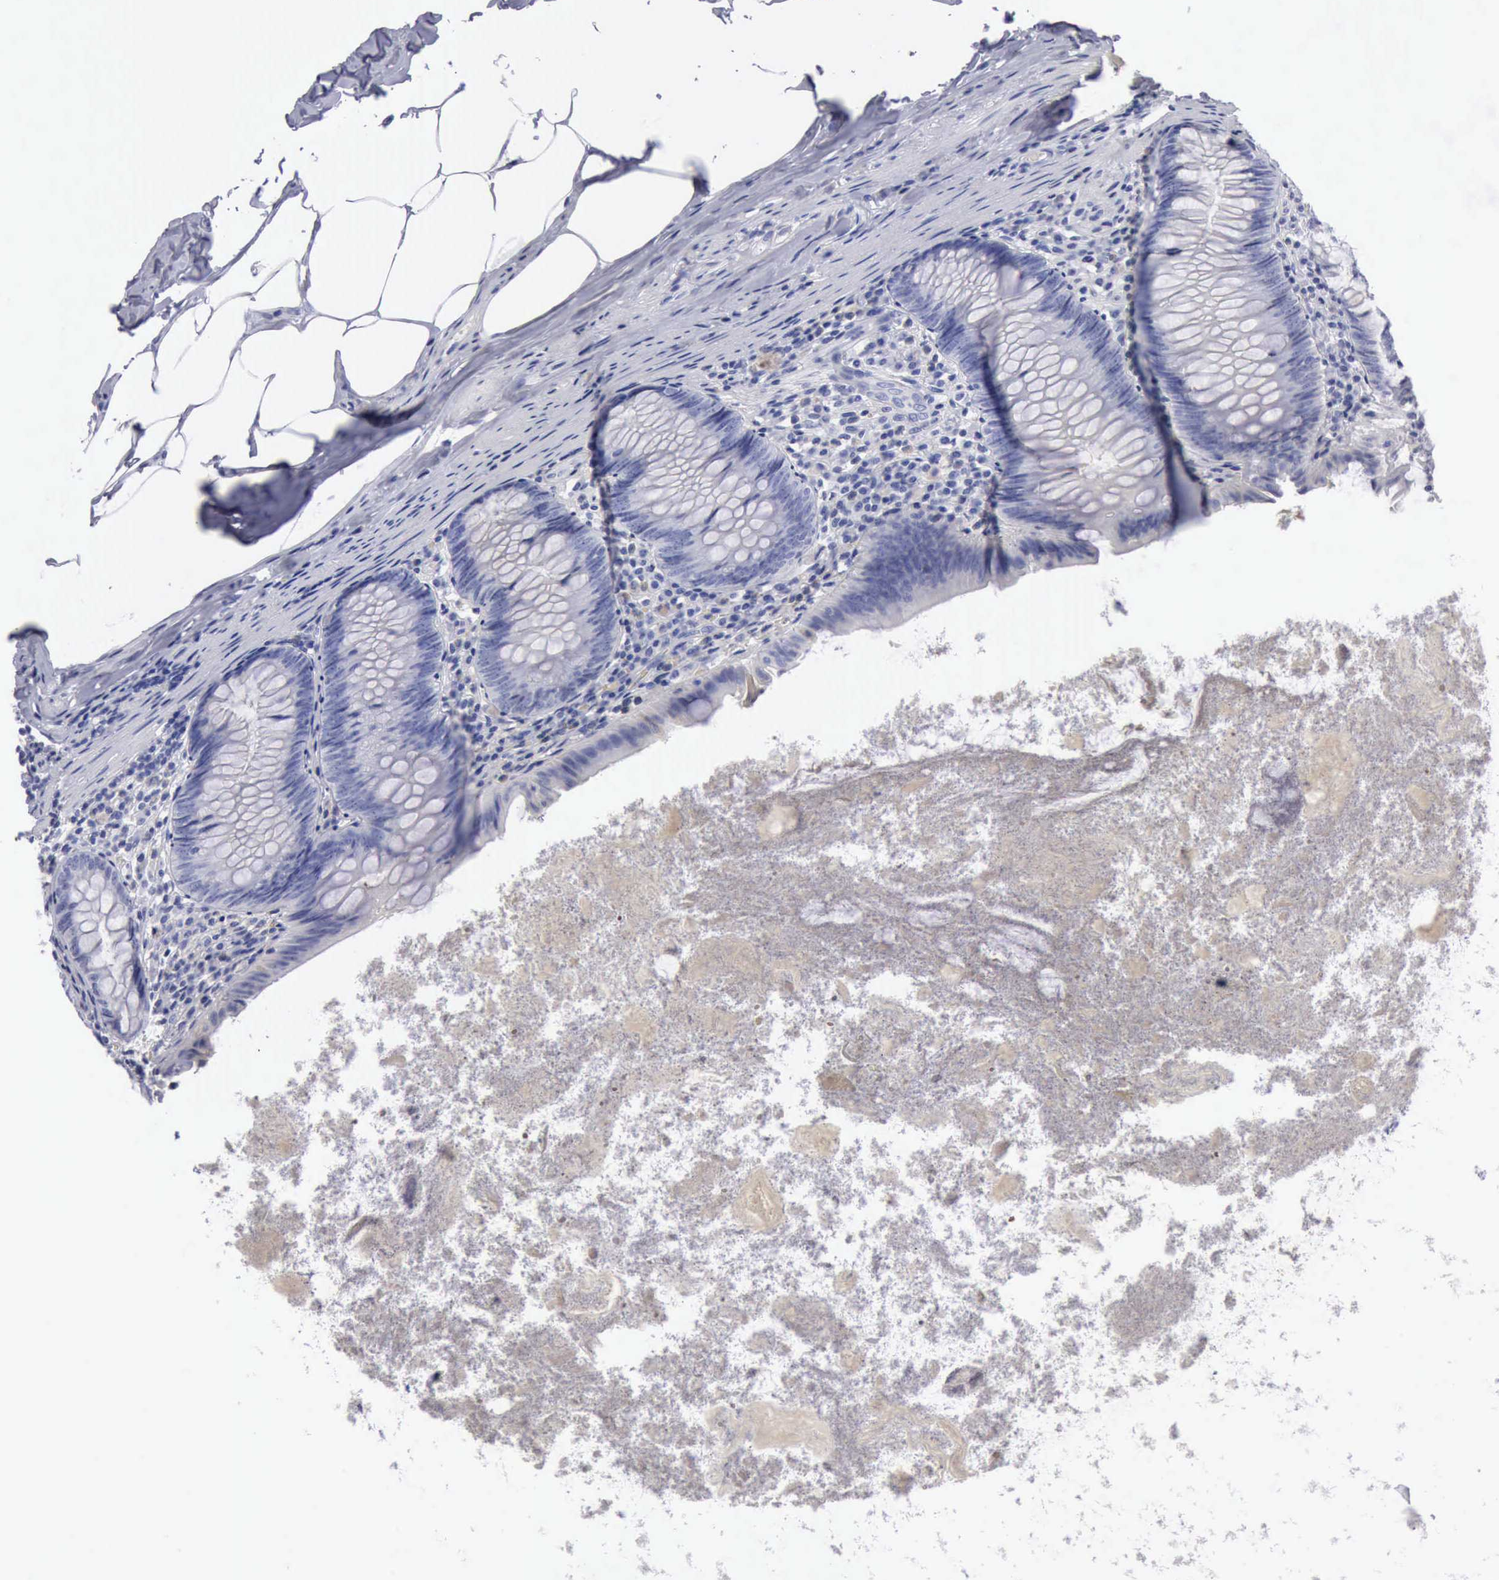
{"staining": {"intensity": "negative", "quantity": "none", "location": "none"}, "tissue": "appendix", "cell_type": "Glandular cells", "image_type": "normal", "snomed": [{"axis": "morphology", "description": "Normal tissue, NOS"}, {"axis": "topography", "description": "Appendix"}], "caption": "Immunohistochemistry of normal human appendix reveals no expression in glandular cells.", "gene": "CYP19A1", "patient": {"sex": "female", "age": 82}}